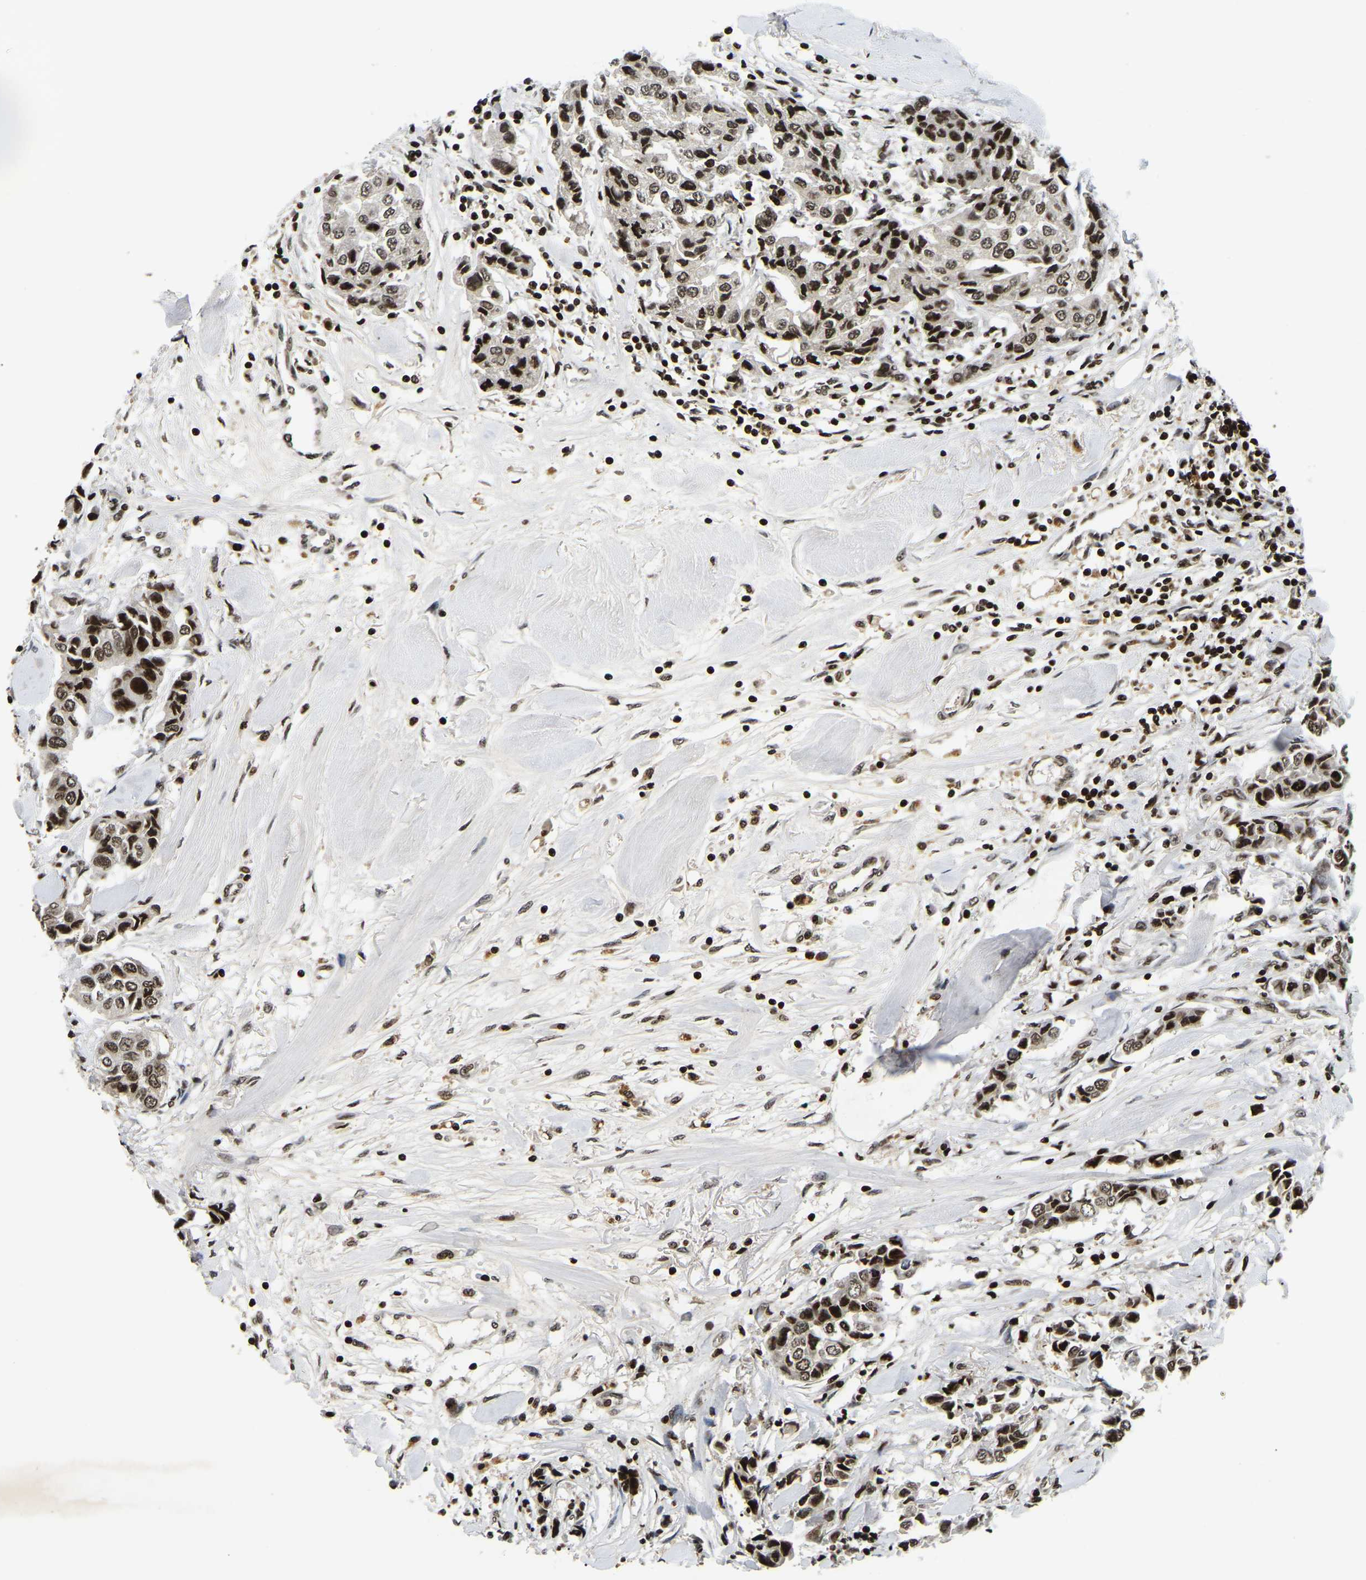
{"staining": {"intensity": "strong", "quantity": ">75%", "location": "nuclear"}, "tissue": "breast cancer", "cell_type": "Tumor cells", "image_type": "cancer", "snomed": [{"axis": "morphology", "description": "Duct carcinoma"}, {"axis": "topography", "description": "Breast"}], "caption": "Breast intraductal carcinoma stained with a protein marker shows strong staining in tumor cells.", "gene": "LRRC61", "patient": {"sex": "female", "age": 80}}